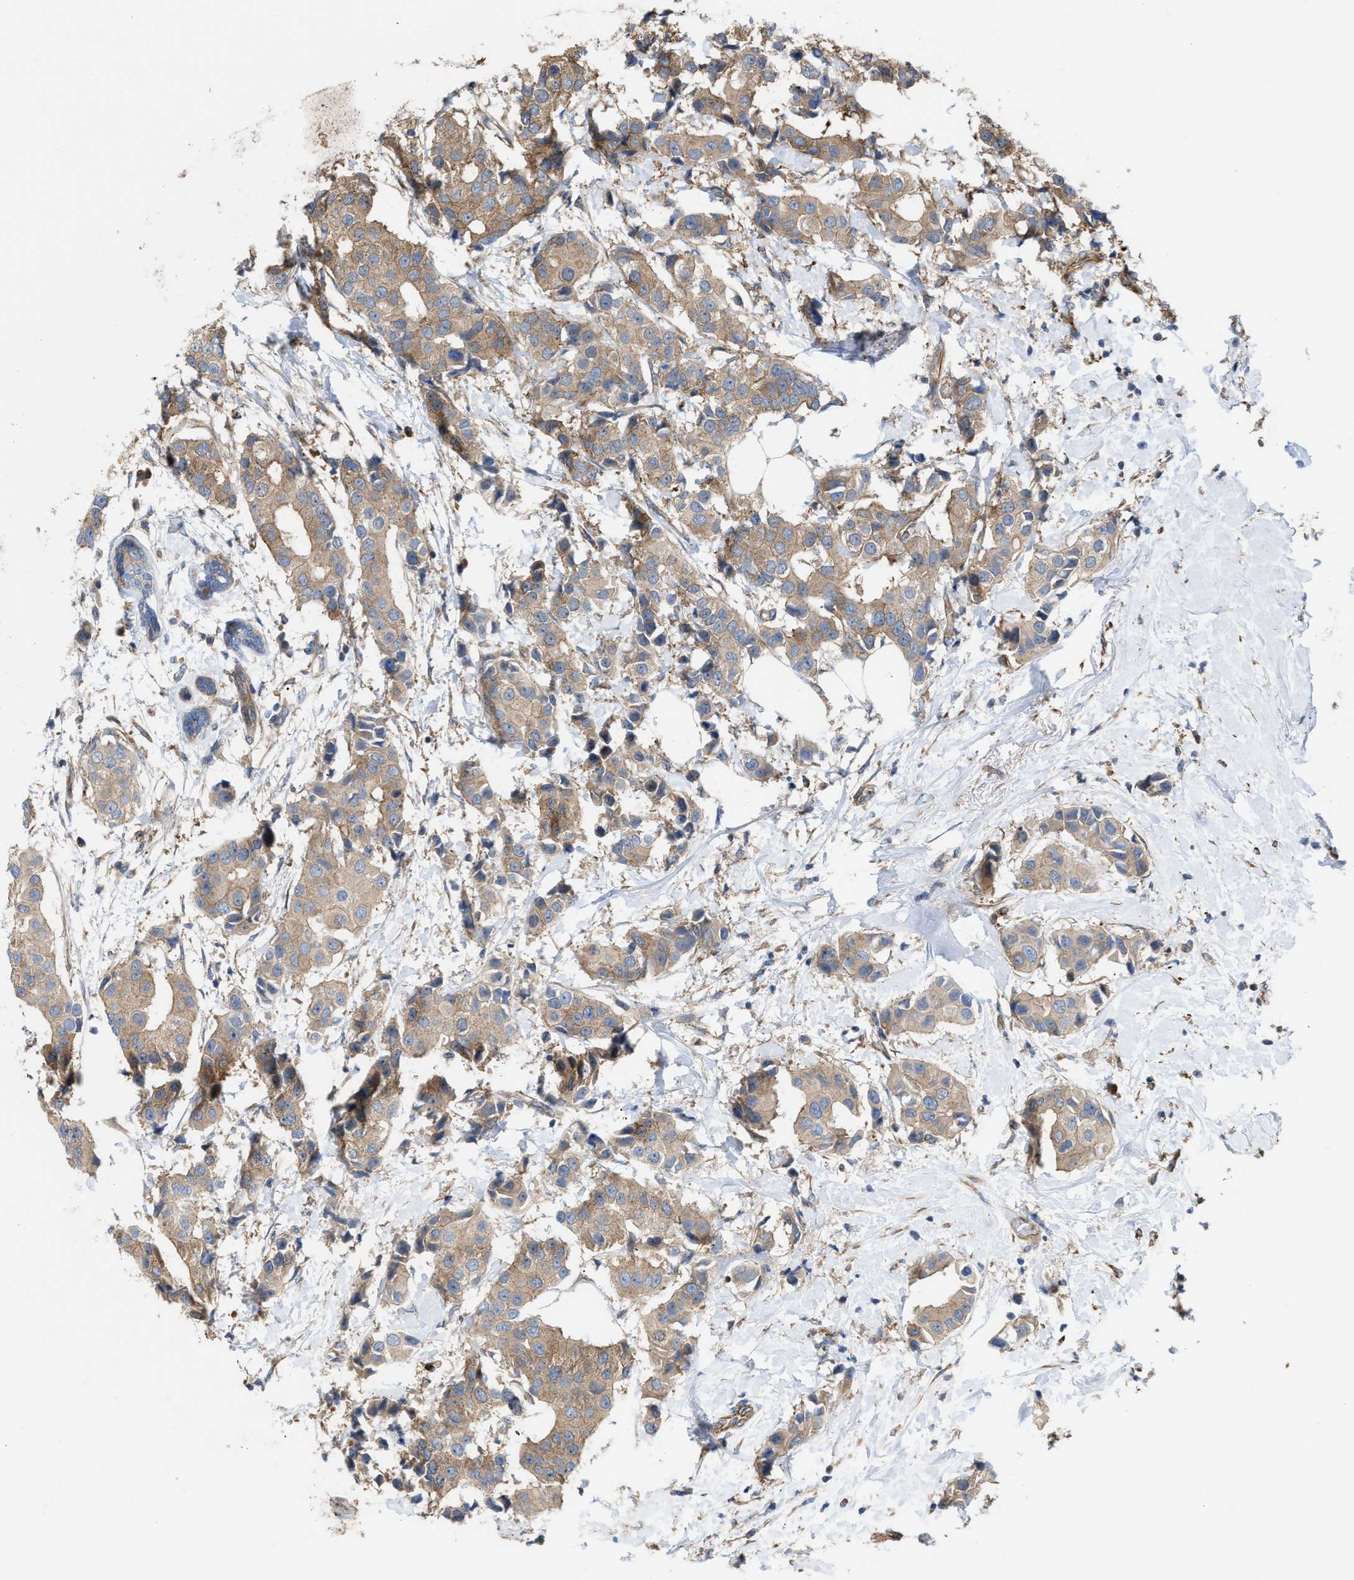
{"staining": {"intensity": "moderate", "quantity": ">75%", "location": "cytoplasmic/membranous"}, "tissue": "breast cancer", "cell_type": "Tumor cells", "image_type": "cancer", "snomed": [{"axis": "morphology", "description": "Normal tissue, NOS"}, {"axis": "morphology", "description": "Duct carcinoma"}, {"axis": "topography", "description": "Breast"}], "caption": "A medium amount of moderate cytoplasmic/membranous staining is seen in approximately >75% of tumor cells in invasive ductal carcinoma (breast) tissue.", "gene": "EPS15L1", "patient": {"sex": "female", "age": 39}}